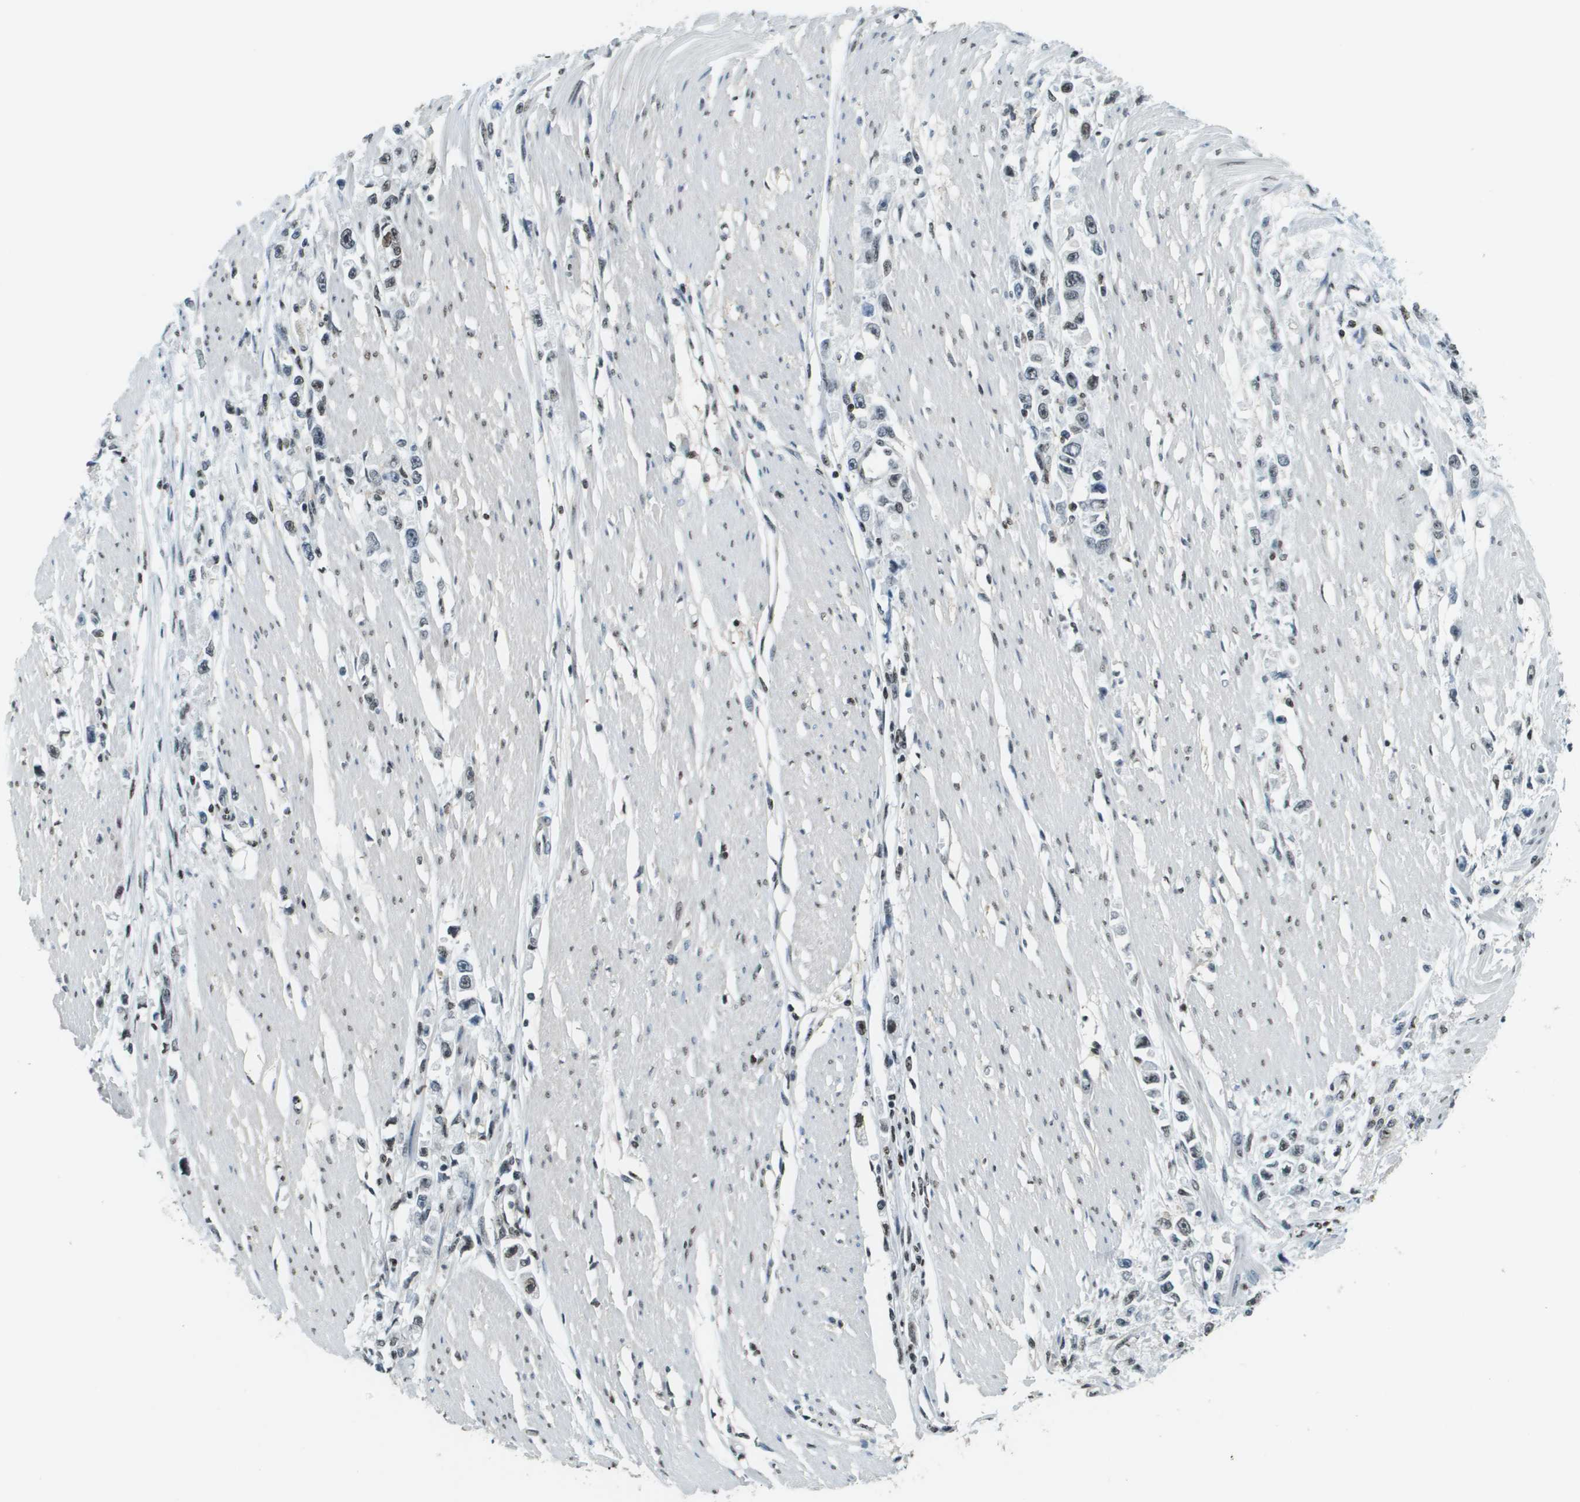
{"staining": {"intensity": "weak", "quantity": "<25%", "location": "nuclear"}, "tissue": "stomach cancer", "cell_type": "Tumor cells", "image_type": "cancer", "snomed": [{"axis": "morphology", "description": "Adenocarcinoma, NOS"}, {"axis": "topography", "description": "Stomach"}], "caption": "Human stomach adenocarcinoma stained for a protein using IHC exhibits no positivity in tumor cells.", "gene": "SP100", "patient": {"sex": "female", "age": 59}}